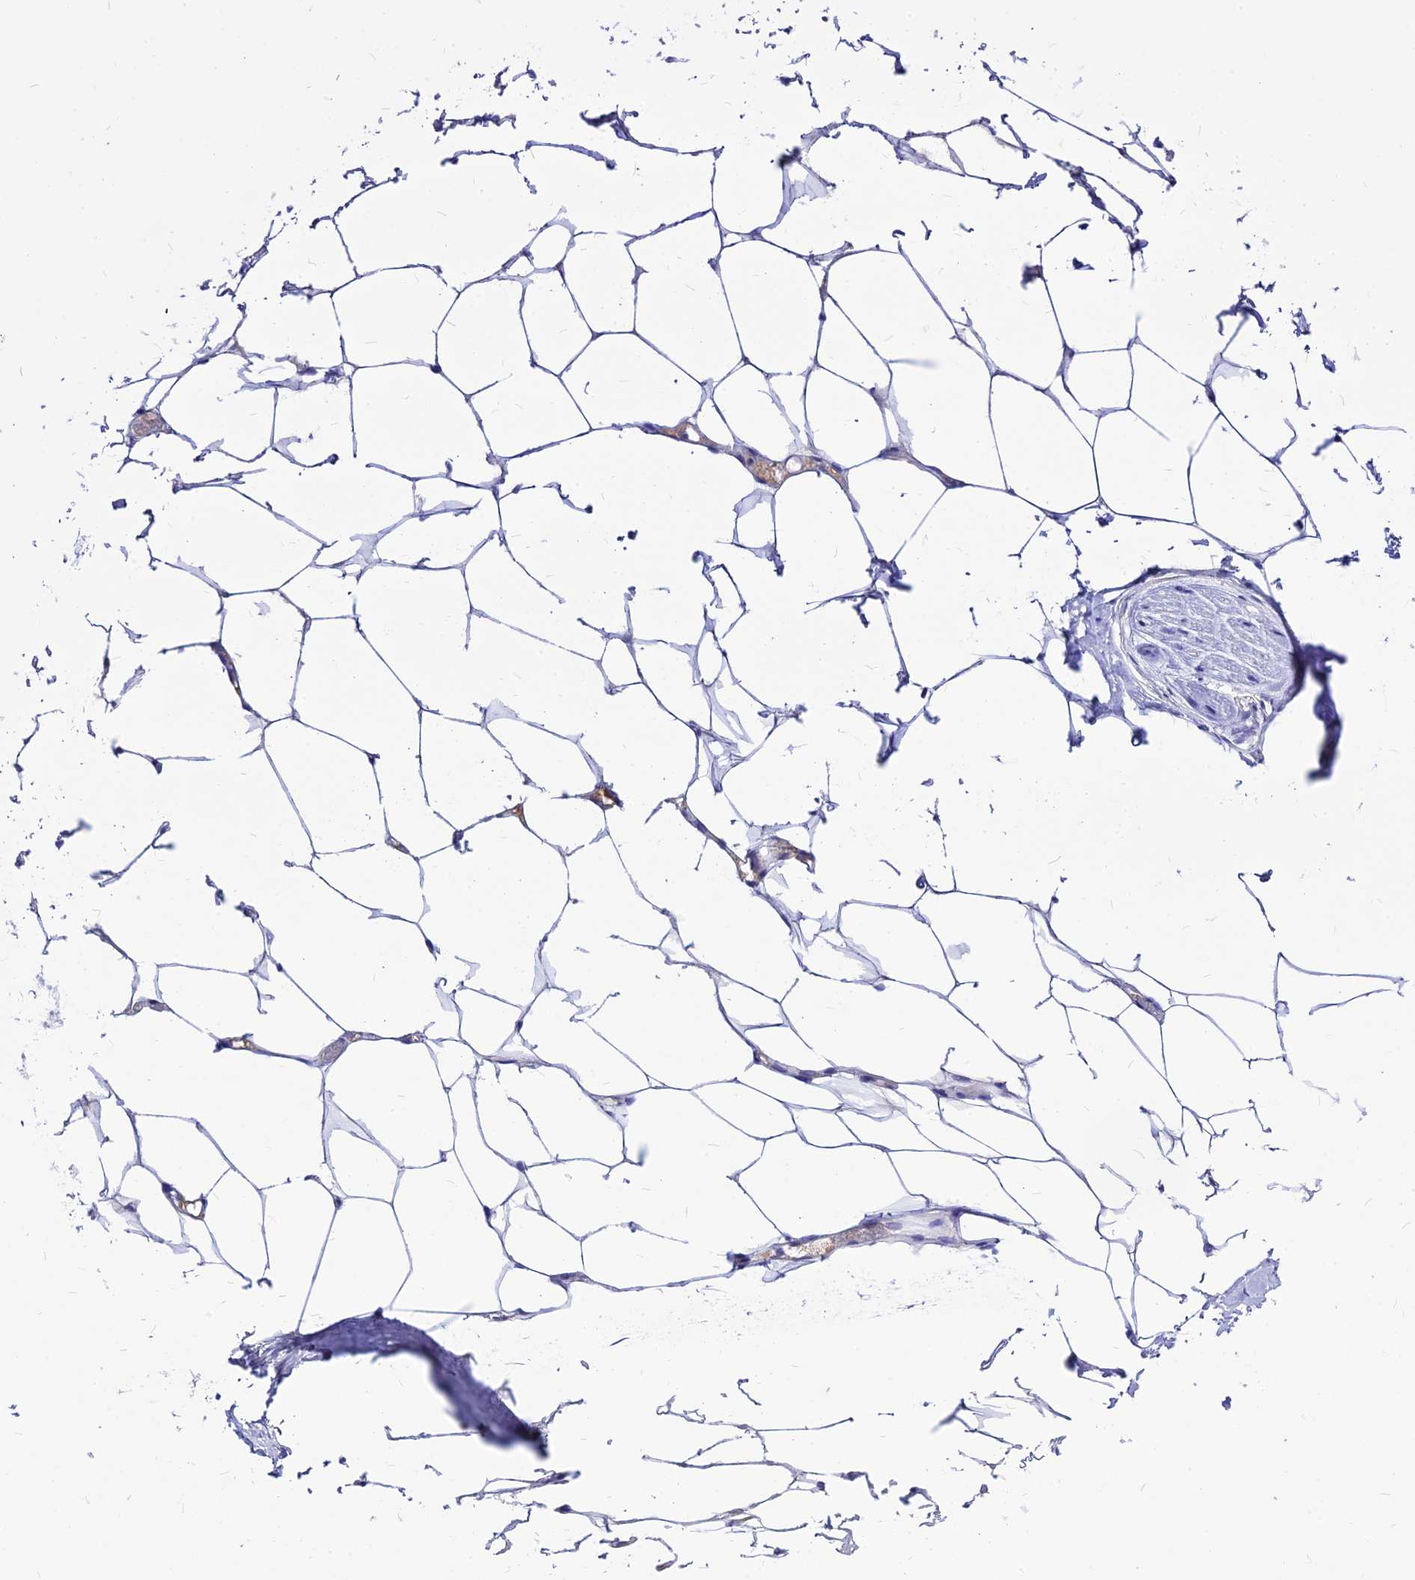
{"staining": {"intensity": "negative", "quantity": "none", "location": "none"}, "tissue": "adipose tissue", "cell_type": "Adipocytes", "image_type": "normal", "snomed": [{"axis": "morphology", "description": "Normal tissue, NOS"}, {"axis": "morphology", "description": "Adenocarcinoma, Low grade"}, {"axis": "topography", "description": "Prostate"}, {"axis": "topography", "description": "Peripheral nerve tissue"}], "caption": "The IHC histopathology image has no significant expression in adipocytes of adipose tissue. The staining was performed using DAB (3,3'-diaminobenzidine) to visualize the protein expression in brown, while the nuclei were stained in blue with hematoxylin (Magnification: 20x).", "gene": "CZIB", "patient": {"sex": "male", "age": 63}}